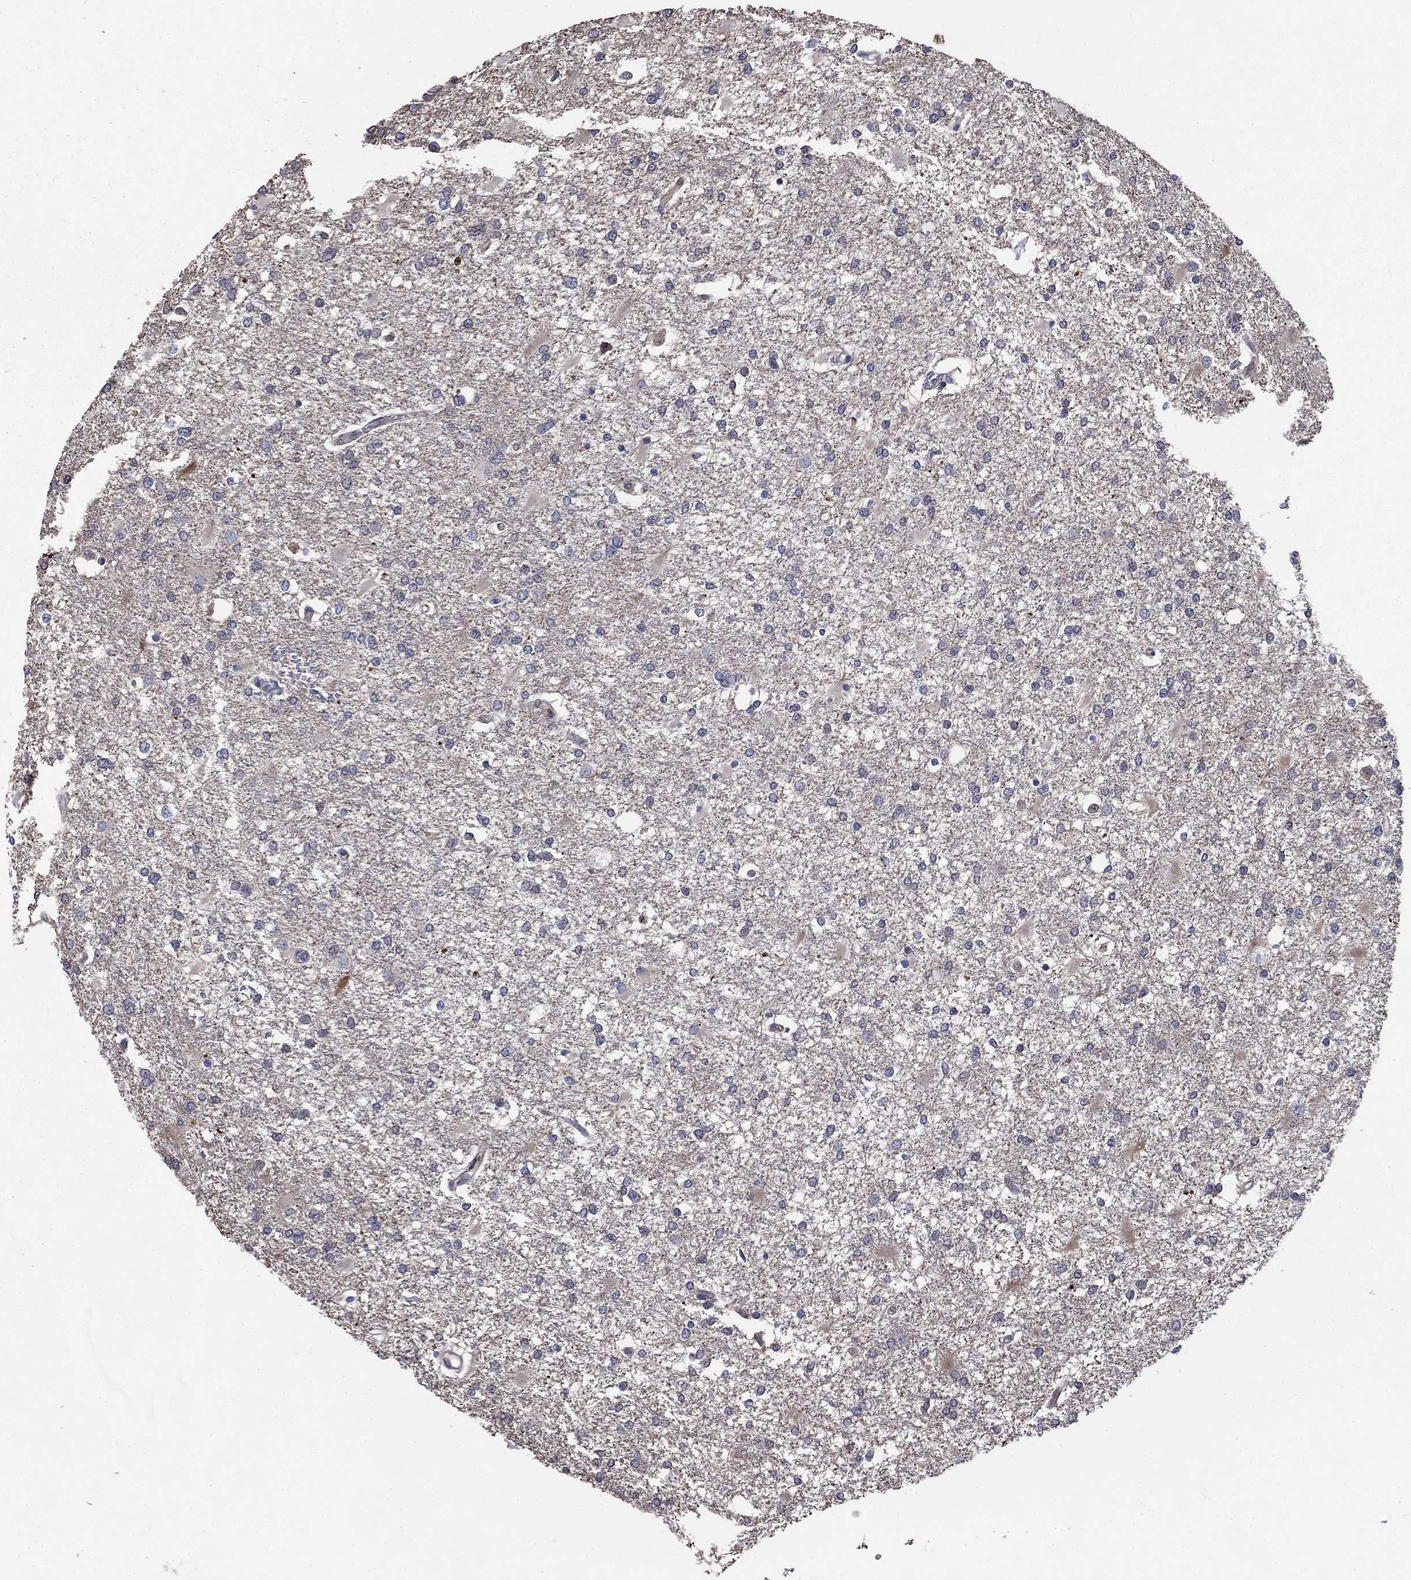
{"staining": {"intensity": "negative", "quantity": "none", "location": "none"}, "tissue": "glioma", "cell_type": "Tumor cells", "image_type": "cancer", "snomed": [{"axis": "morphology", "description": "Glioma, malignant, High grade"}, {"axis": "topography", "description": "Cerebral cortex"}], "caption": "Immunohistochemistry micrograph of neoplastic tissue: malignant glioma (high-grade) stained with DAB (3,3'-diaminobenzidine) reveals no significant protein staining in tumor cells.", "gene": "DVL1", "patient": {"sex": "male", "age": 79}}